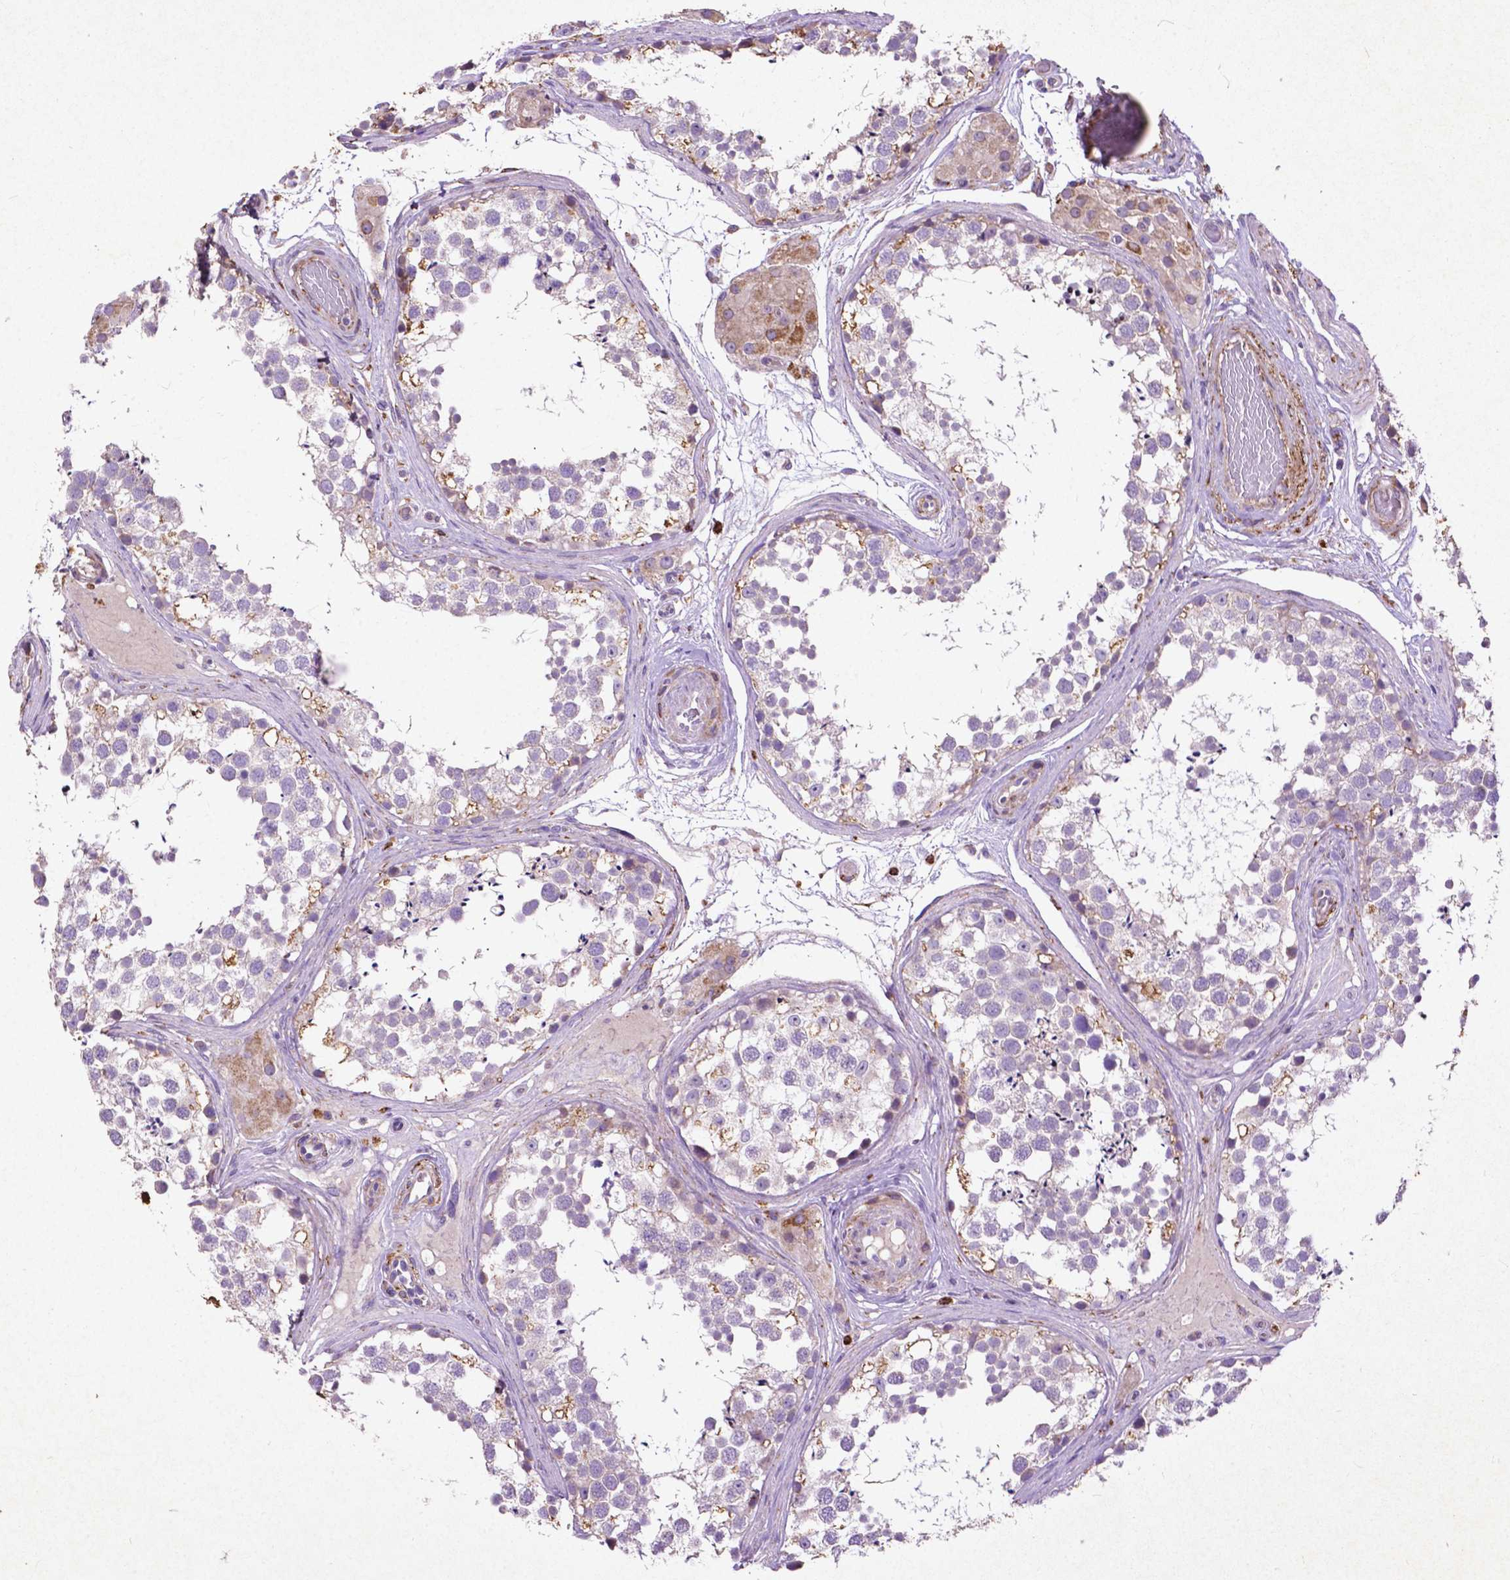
{"staining": {"intensity": "negative", "quantity": "none", "location": "none"}, "tissue": "testis", "cell_type": "Cells in seminiferous ducts", "image_type": "normal", "snomed": [{"axis": "morphology", "description": "Normal tissue, NOS"}, {"axis": "morphology", "description": "Seminoma, NOS"}, {"axis": "topography", "description": "Testis"}], "caption": "A histopathology image of testis stained for a protein shows no brown staining in cells in seminiferous ducts. (DAB (3,3'-diaminobenzidine) IHC with hematoxylin counter stain).", "gene": "THEGL", "patient": {"sex": "male", "age": 65}}